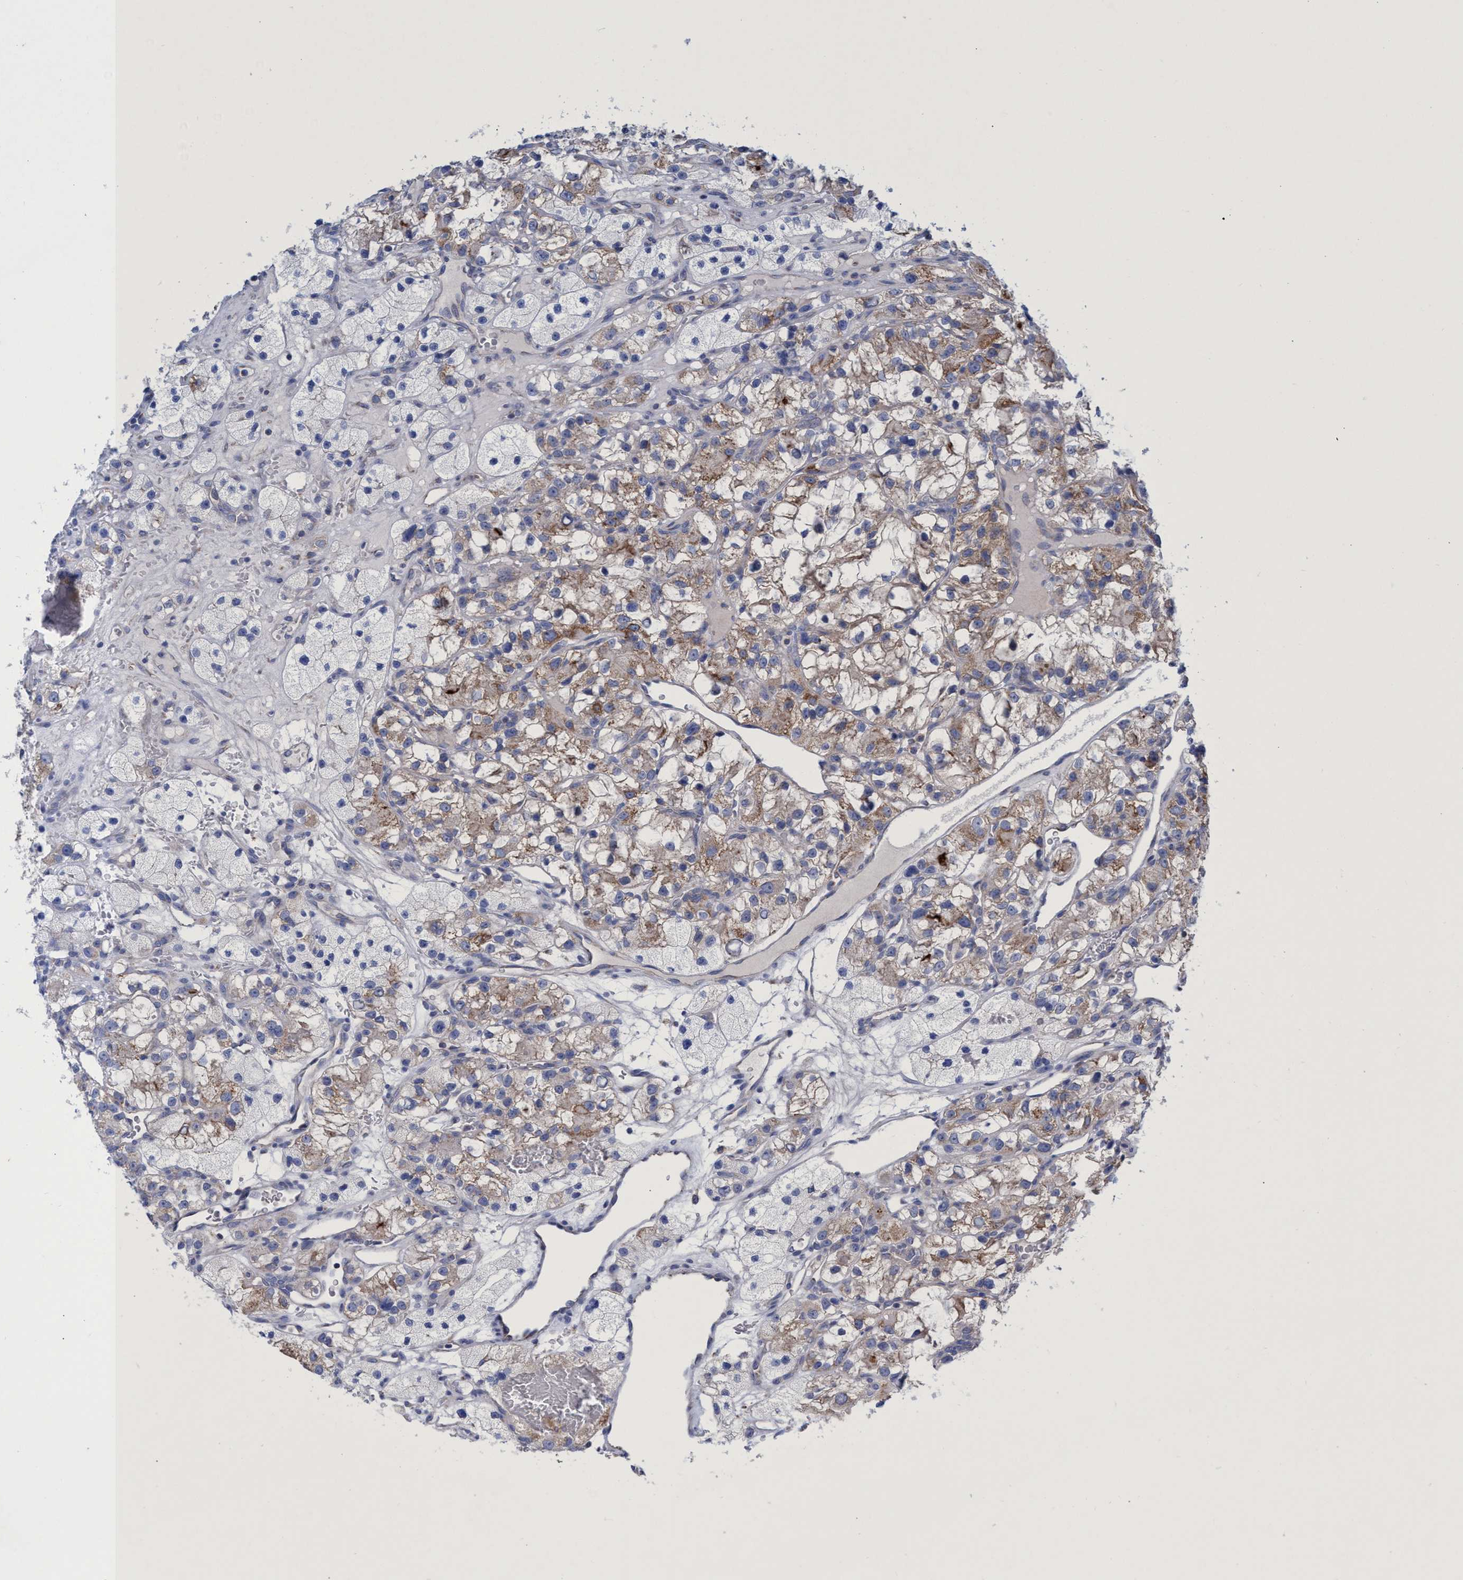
{"staining": {"intensity": "moderate", "quantity": "25%-75%", "location": "cytoplasmic/membranous"}, "tissue": "renal cancer", "cell_type": "Tumor cells", "image_type": "cancer", "snomed": [{"axis": "morphology", "description": "Adenocarcinoma, NOS"}, {"axis": "topography", "description": "Kidney"}], "caption": "Moderate cytoplasmic/membranous staining for a protein is appreciated in approximately 25%-75% of tumor cells of adenocarcinoma (renal) using IHC.", "gene": "ZNF750", "patient": {"sex": "female", "age": 57}}